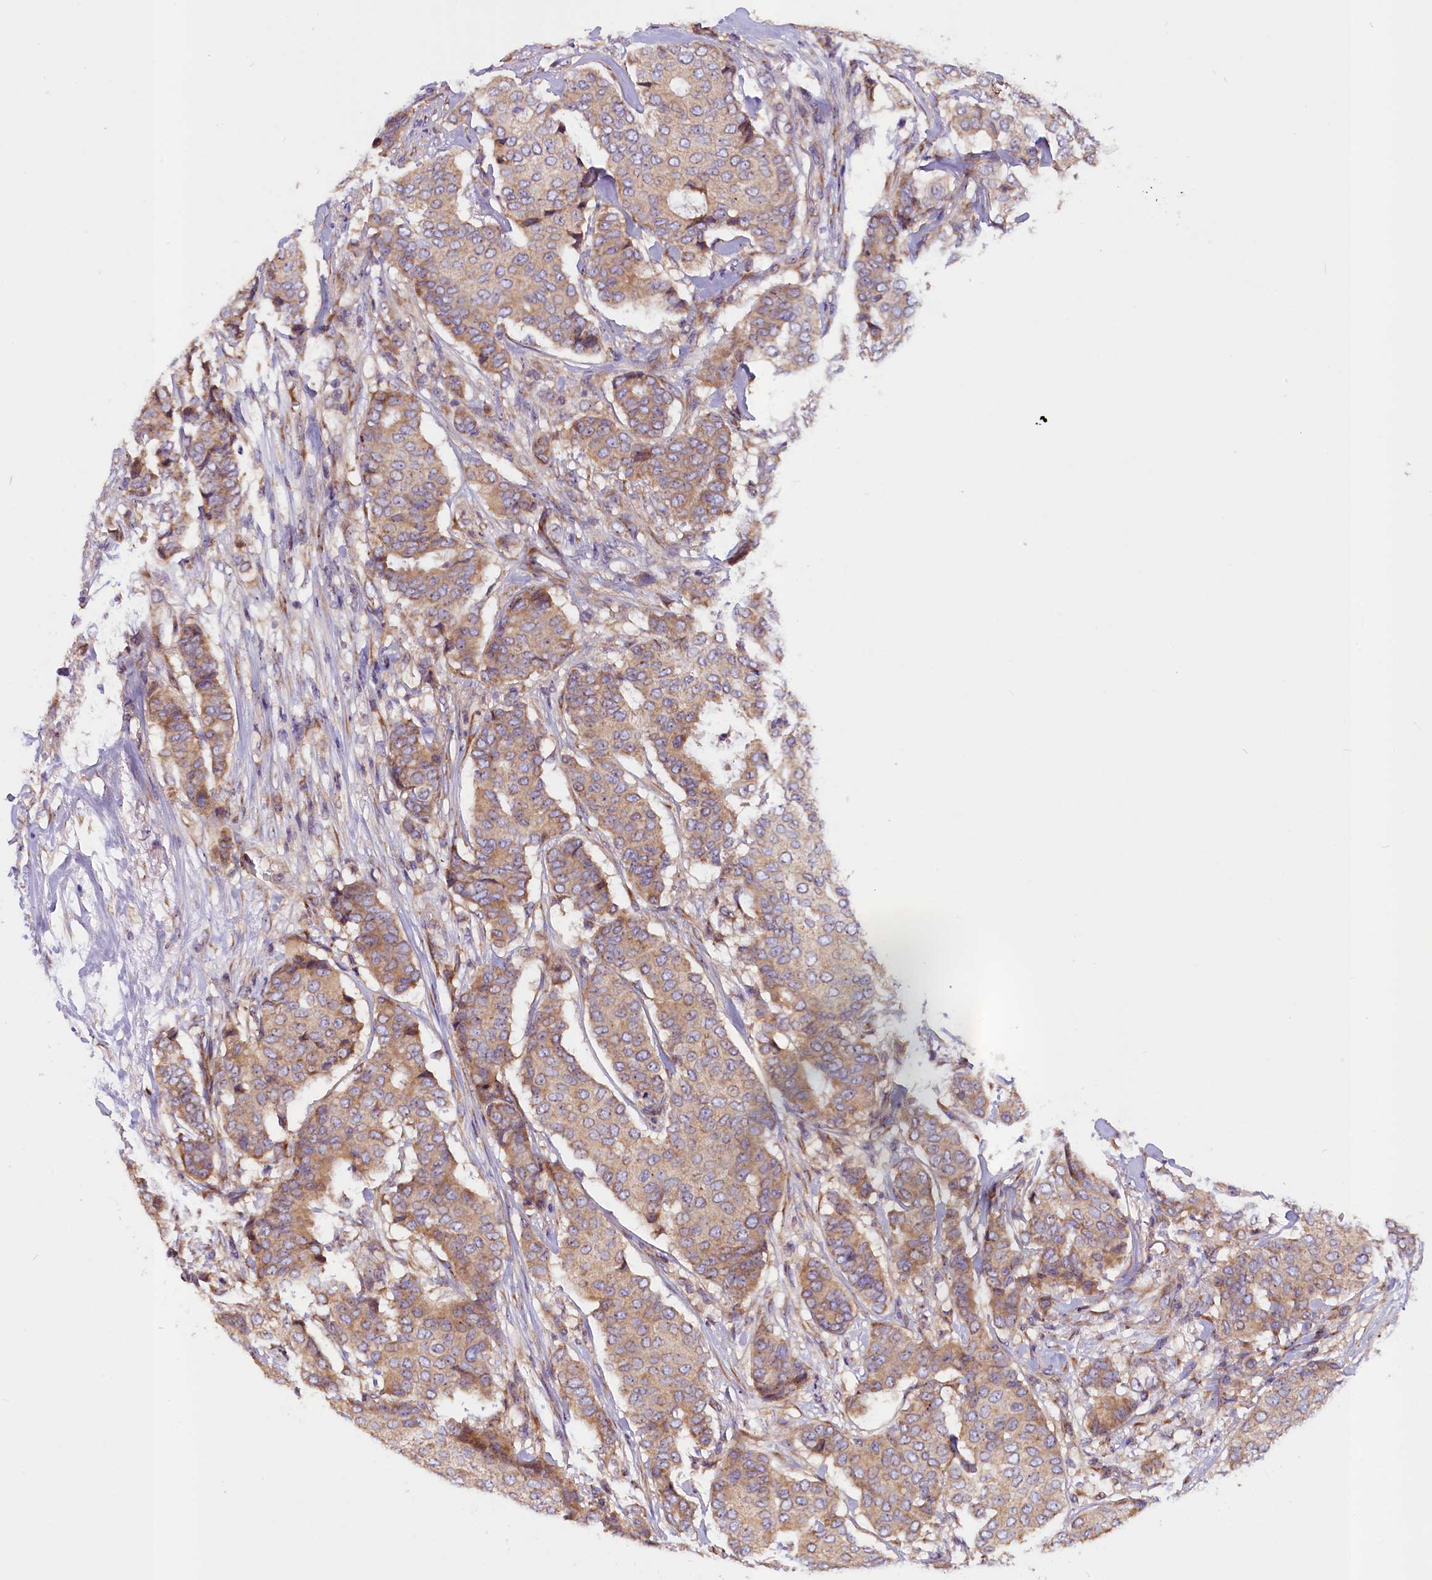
{"staining": {"intensity": "weak", "quantity": ">75%", "location": "cytoplasmic/membranous"}, "tissue": "breast cancer", "cell_type": "Tumor cells", "image_type": "cancer", "snomed": [{"axis": "morphology", "description": "Duct carcinoma"}, {"axis": "topography", "description": "Breast"}], "caption": "This is a histology image of immunohistochemistry (IHC) staining of breast cancer, which shows weak expression in the cytoplasmic/membranous of tumor cells.", "gene": "FRY", "patient": {"sex": "female", "age": 75}}